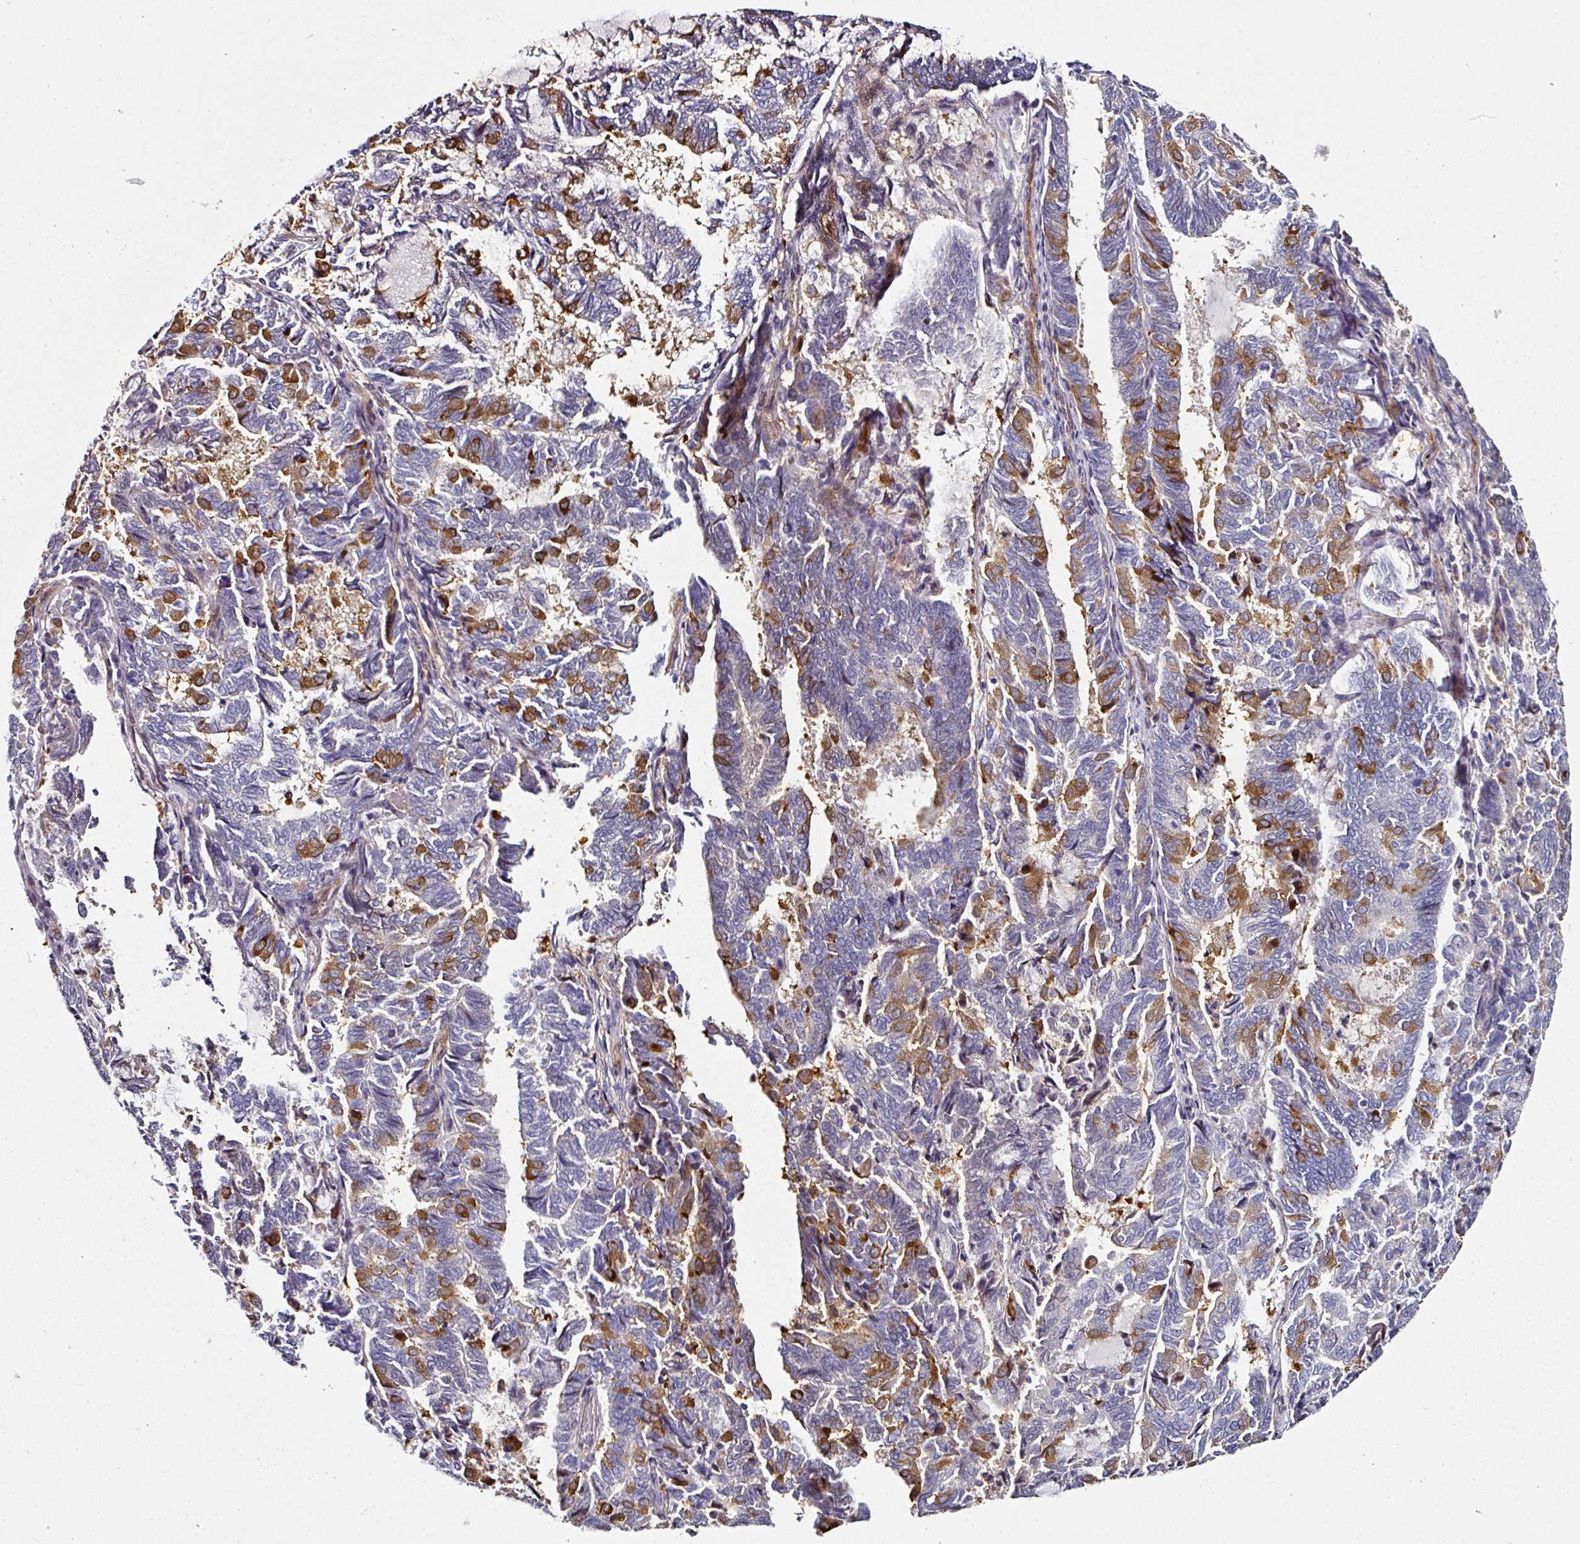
{"staining": {"intensity": "strong", "quantity": "<25%", "location": "cytoplasmic/membranous"}, "tissue": "endometrial cancer", "cell_type": "Tumor cells", "image_type": "cancer", "snomed": [{"axis": "morphology", "description": "Adenocarcinoma, NOS"}, {"axis": "topography", "description": "Endometrium"}], "caption": "Brown immunohistochemical staining in human adenocarcinoma (endometrial) reveals strong cytoplasmic/membranous expression in approximately <25% of tumor cells.", "gene": "BEND5", "patient": {"sex": "female", "age": 80}}